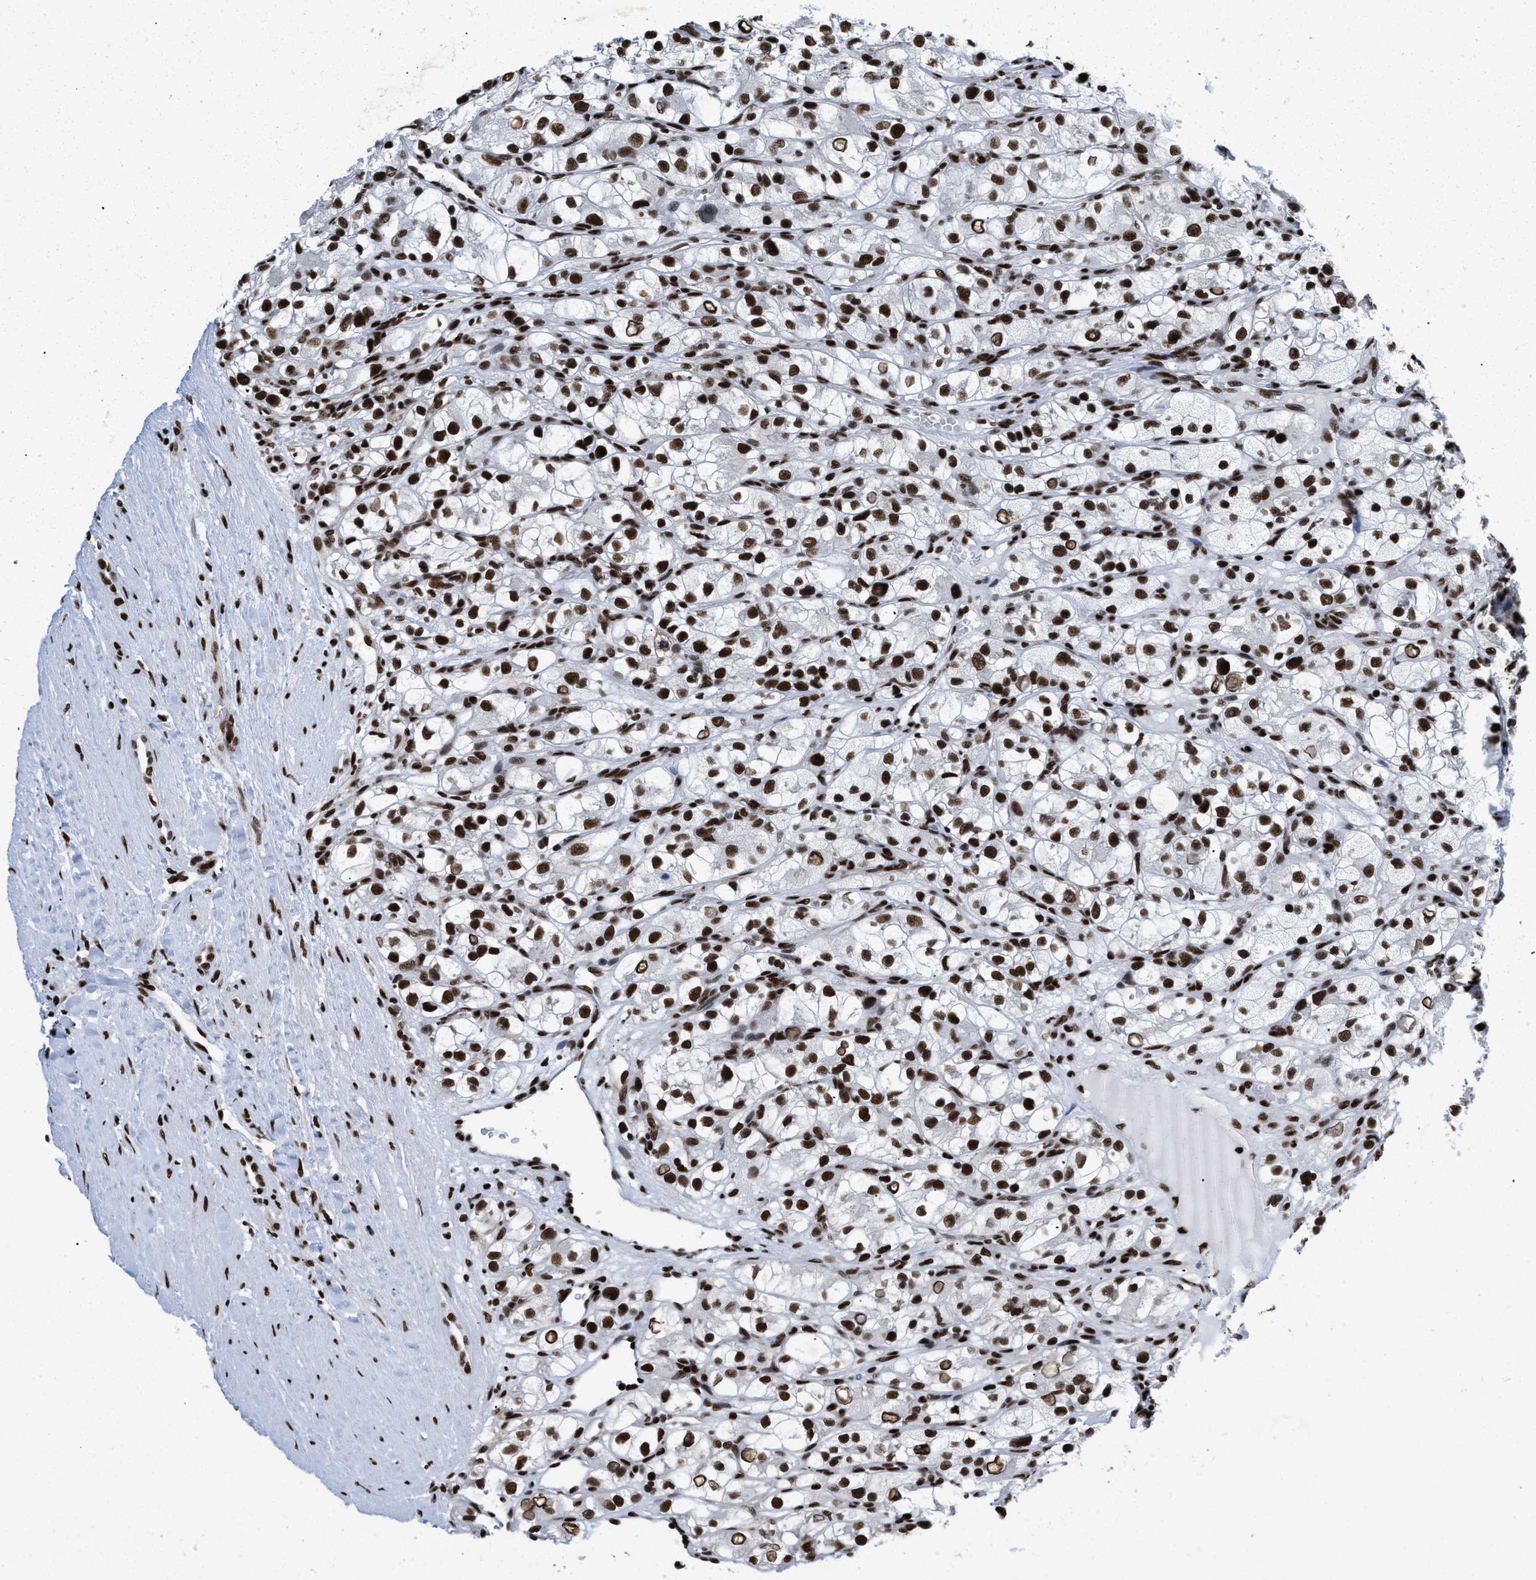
{"staining": {"intensity": "strong", "quantity": ">75%", "location": "nuclear"}, "tissue": "renal cancer", "cell_type": "Tumor cells", "image_type": "cancer", "snomed": [{"axis": "morphology", "description": "Adenocarcinoma, NOS"}, {"axis": "topography", "description": "Kidney"}], "caption": "Protein expression analysis of adenocarcinoma (renal) exhibits strong nuclear expression in approximately >75% of tumor cells.", "gene": "CREB1", "patient": {"sex": "female", "age": 57}}